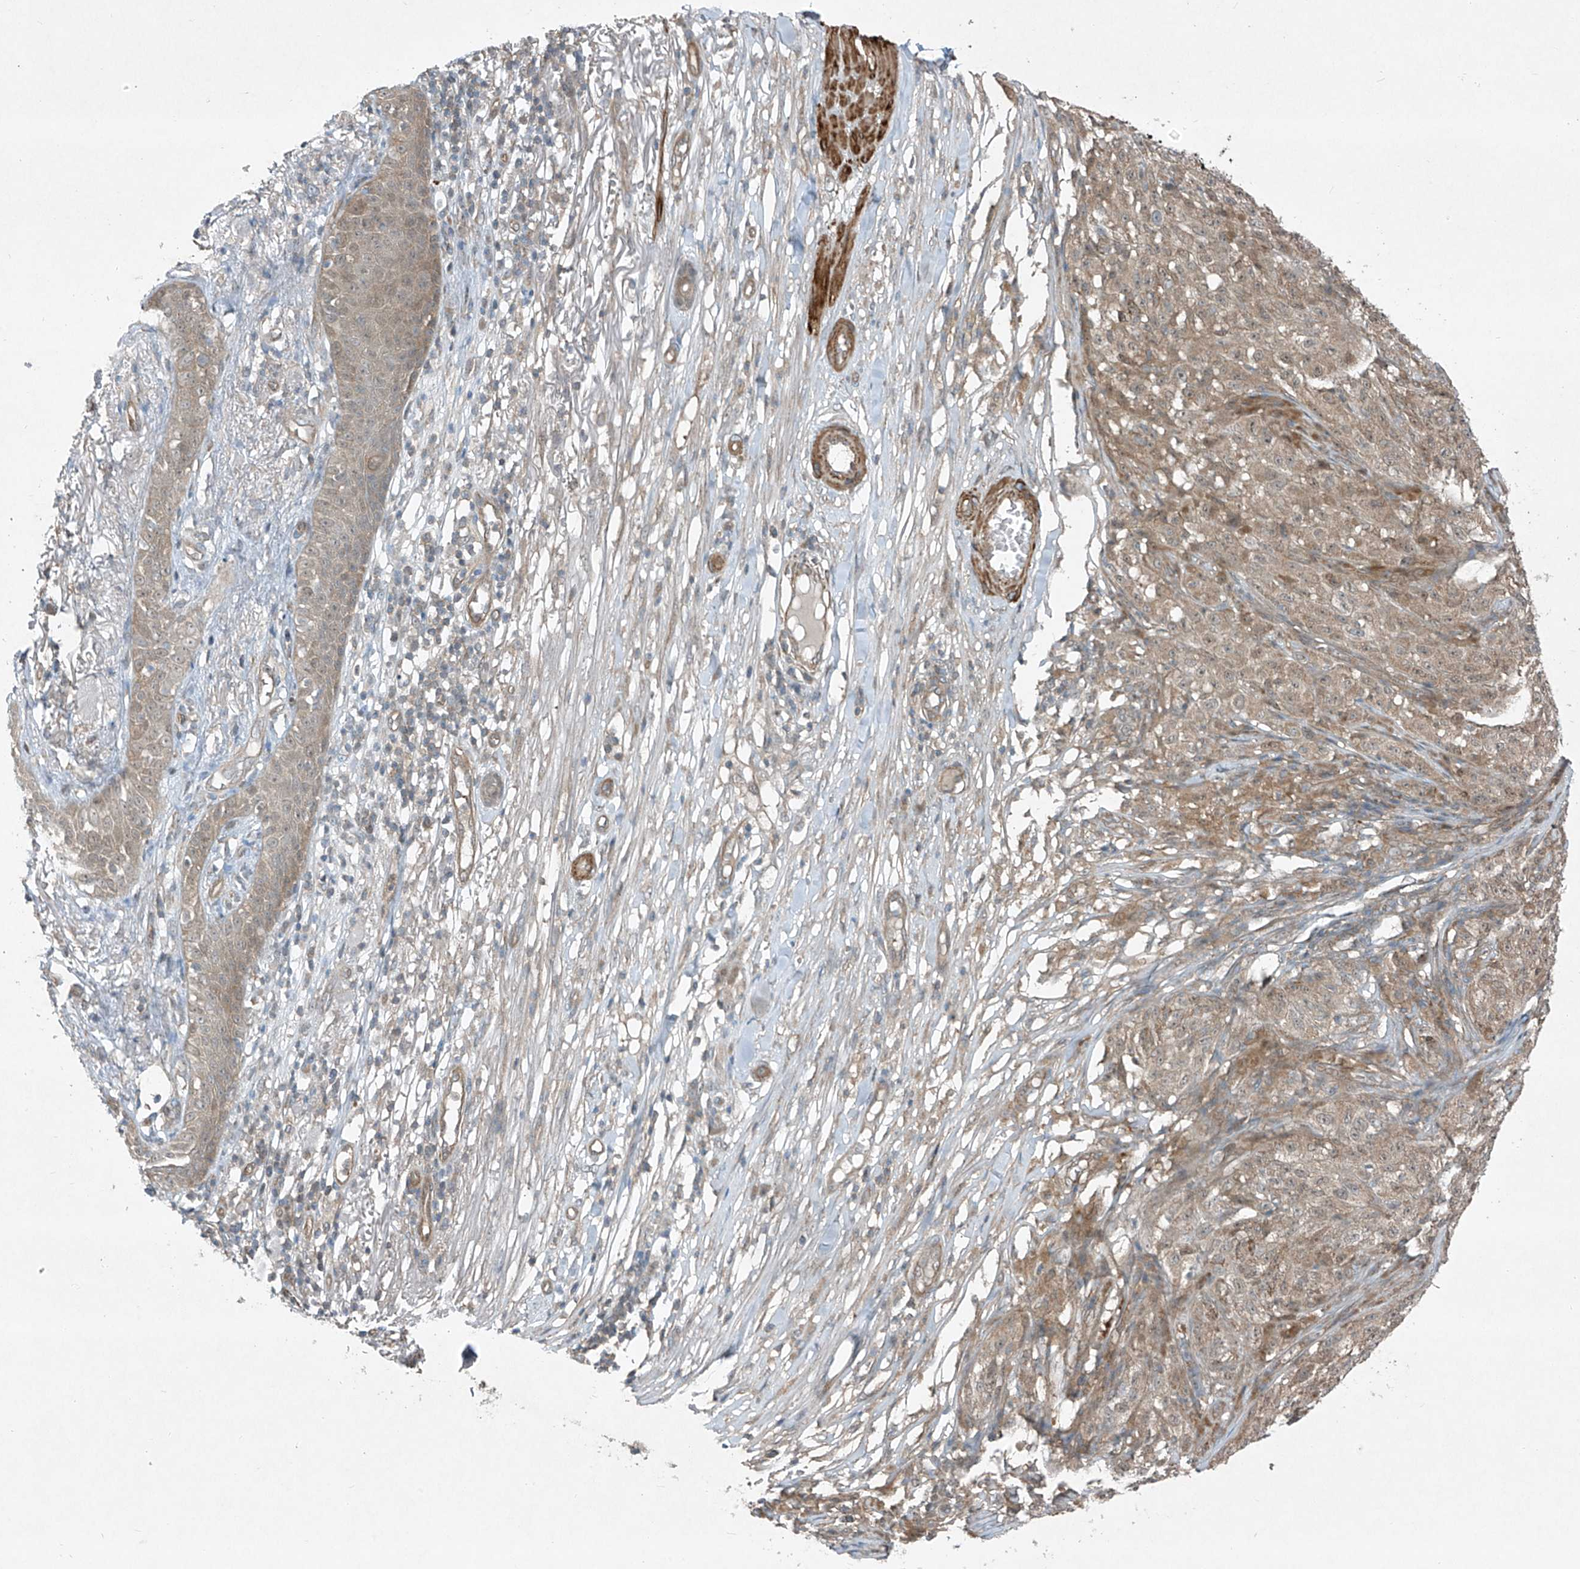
{"staining": {"intensity": "weak", "quantity": "25%-75%", "location": "cytoplasmic/membranous"}, "tissue": "melanoma", "cell_type": "Tumor cells", "image_type": "cancer", "snomed": [{"axis": "morphology", "description": "Malignant melanoma, NOS"}, {"axis": "topography", "description": "Skin"}], "caption": "Immunohistochemistry (IHC) (DAB (3,3'-diaminobenzidine)) staining of melanoma demonstrates weak cytoplasmic/membranous protein staining in approximately 25%-75% of tumor cells.", "gene": "PPCS", "patient": {"sex": "female", "age": 82}}